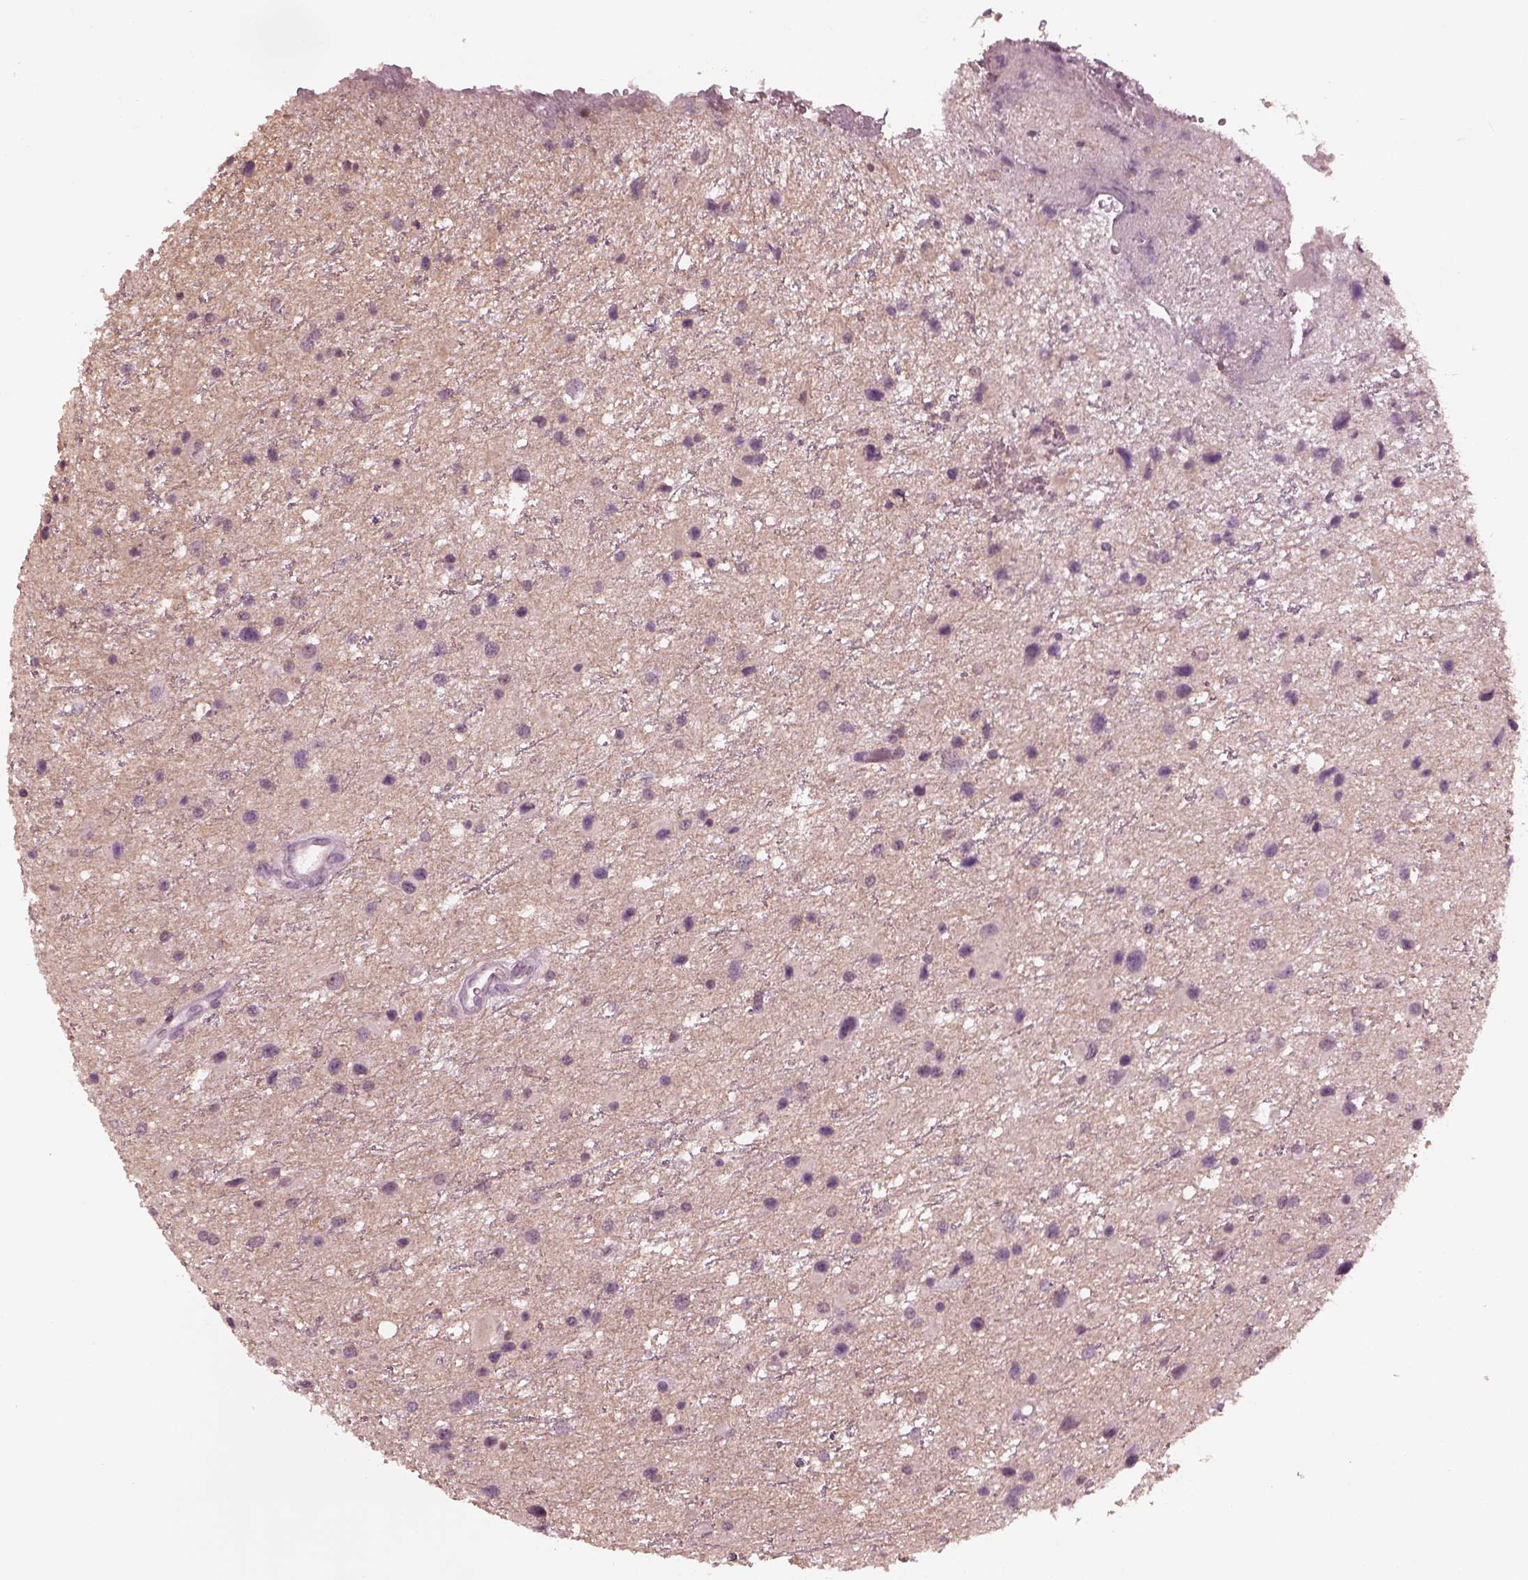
{"staining": {"intensity": "negative", "quantity": "none", "location": "none"}, "tissue": "glioma", "cell_type": "Tumor cells", "image_type": "cancer", "snomed": [{"axis": "morphology", "description": "Glioma, malignant, Low grade"}, {"axis": "topography", "description": "Brain"}], "caption": "Immunohistochemical staining of human malignant low-grade glioma exhibits no significant positivity in tumor cells.", "gene": "KRT79", "patient": {"sex": "female", "age": 32}}